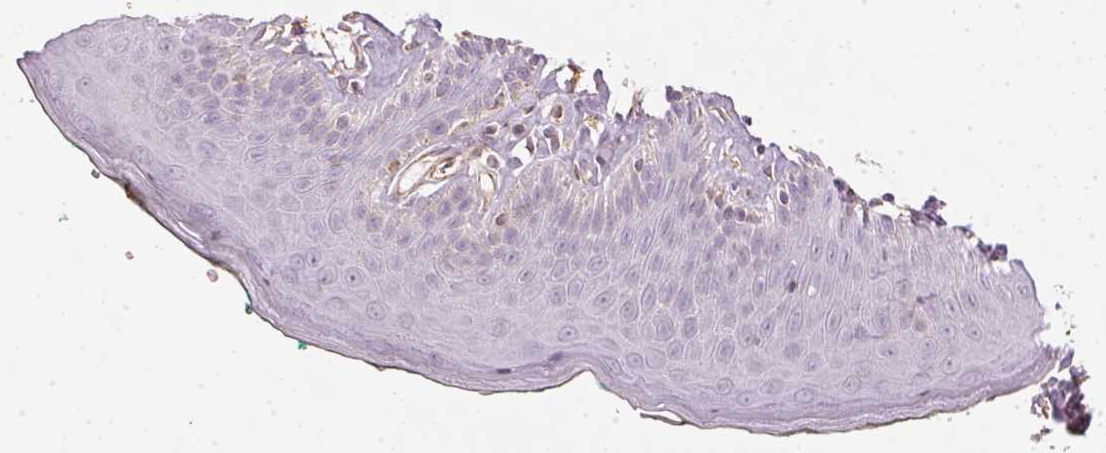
{"staining": {"intensity": "negative", "quantity": "none", "location": "none"}, "tissue": "skin", "cell_type": "Epidermal cells", "image_type": "normal", "snomed": [{"axis": "morphology", "description": "Normal tissue, NOS"}, {"axis": "topography", "description": "Vulva"}, {"axis": "topography", "description": "Peripheral nerve tissue"}], "caption": "The immunohistochemistry (IHC) image has no significant expression in epidermal cells of skin.", "gene": "APLP1", "patient": {"sex": "female", "age": 66}}